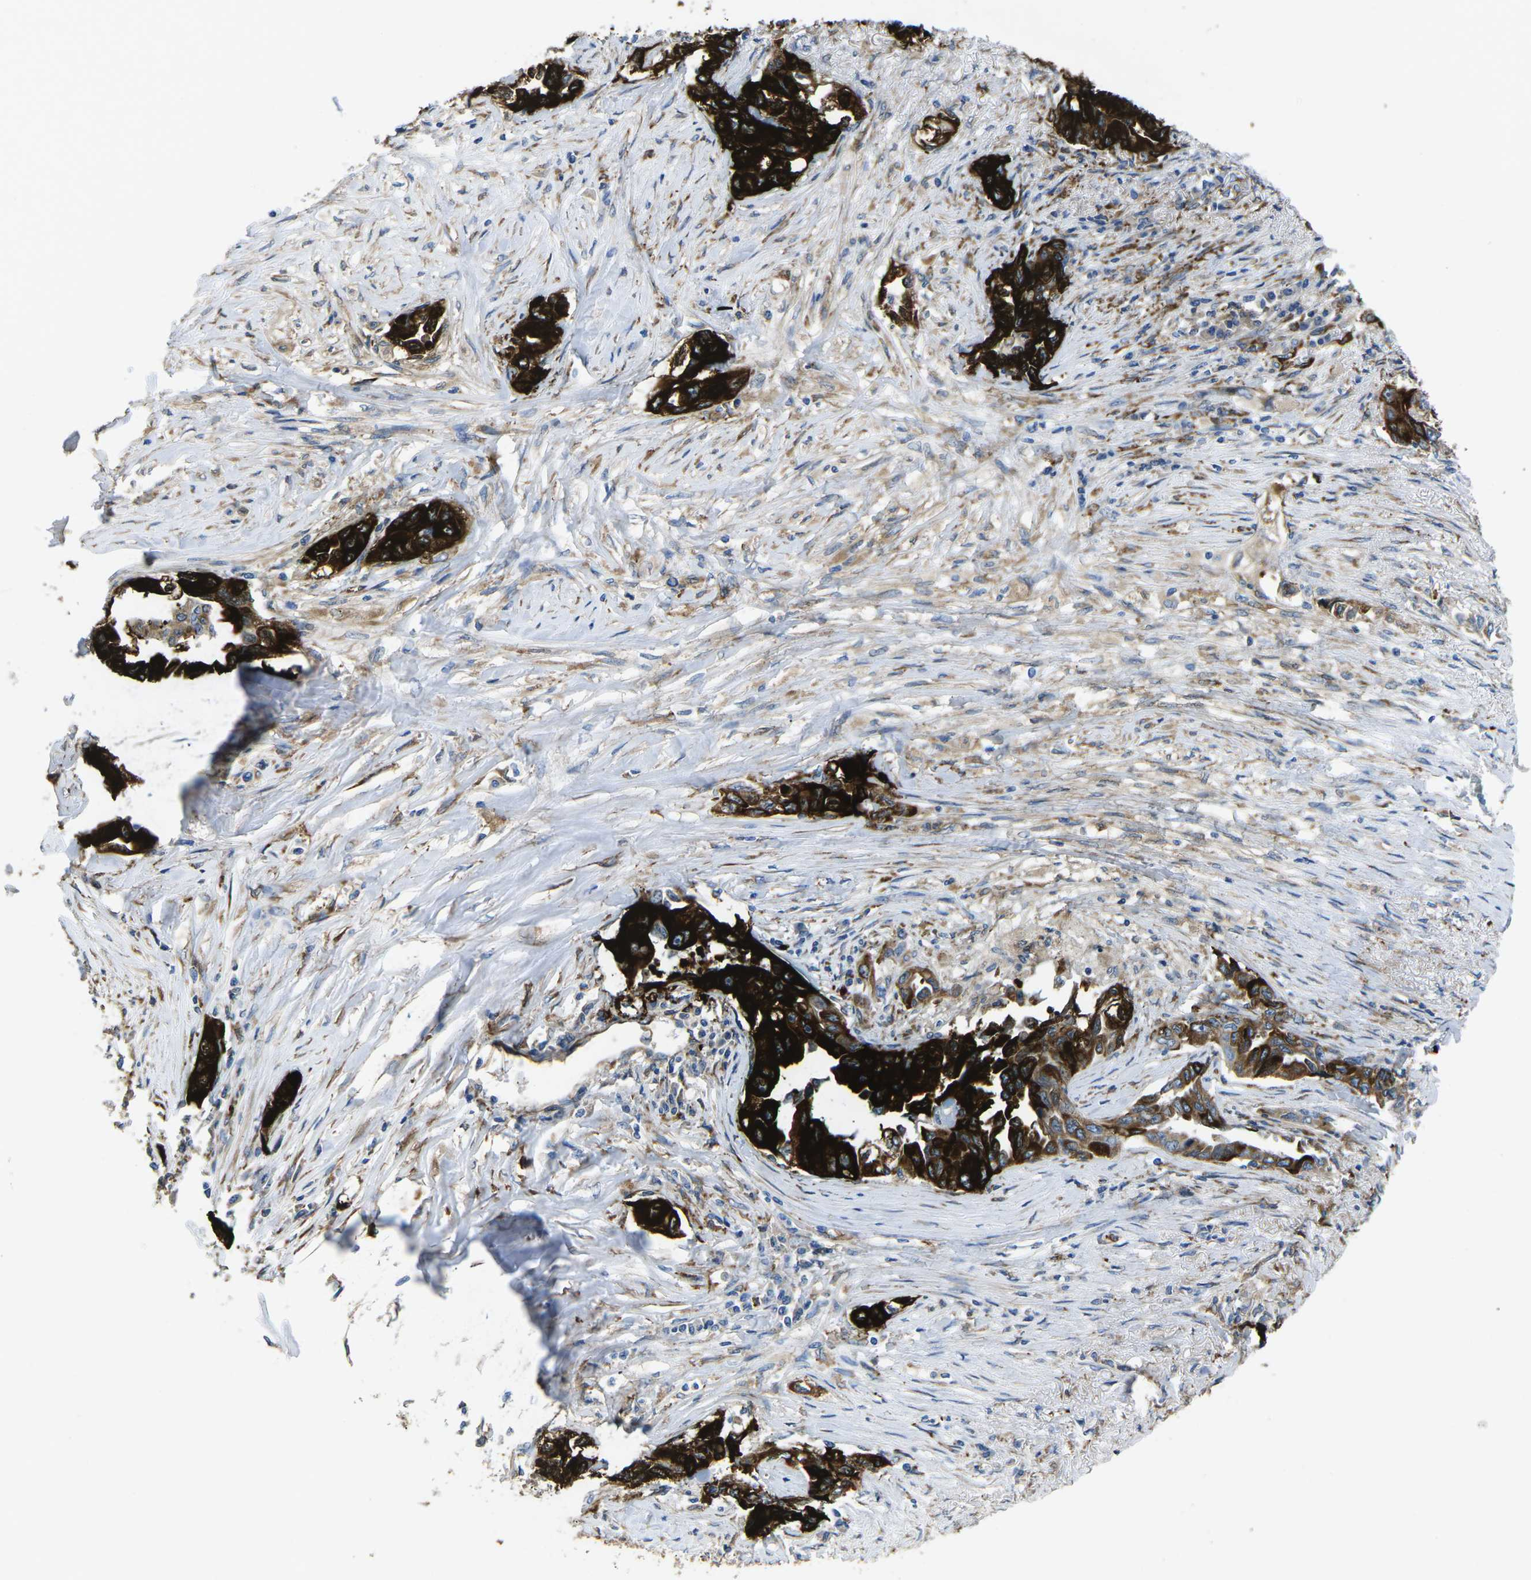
{"staining": {"intensity": "strong", "quantity": ">75%", "location": "cytoplasmic/membranous"}, "tissue": "lung cancer", "cell_type": "Tumor cells", "image_type": "cancer", "snomed": [{"axis": "morphology", "description": "Adenocarcinoma, NOS"}, {"axis": "topography", "description": "Lung"}], "caption": "Lung cancer was stained to show a protein in brown. There is high levels of strong cytoplasmic/membranous positivity in approximately >75% of tumor cells.", "gene": "PDZD8", "patient": {"sex": "female", "age": 51}}